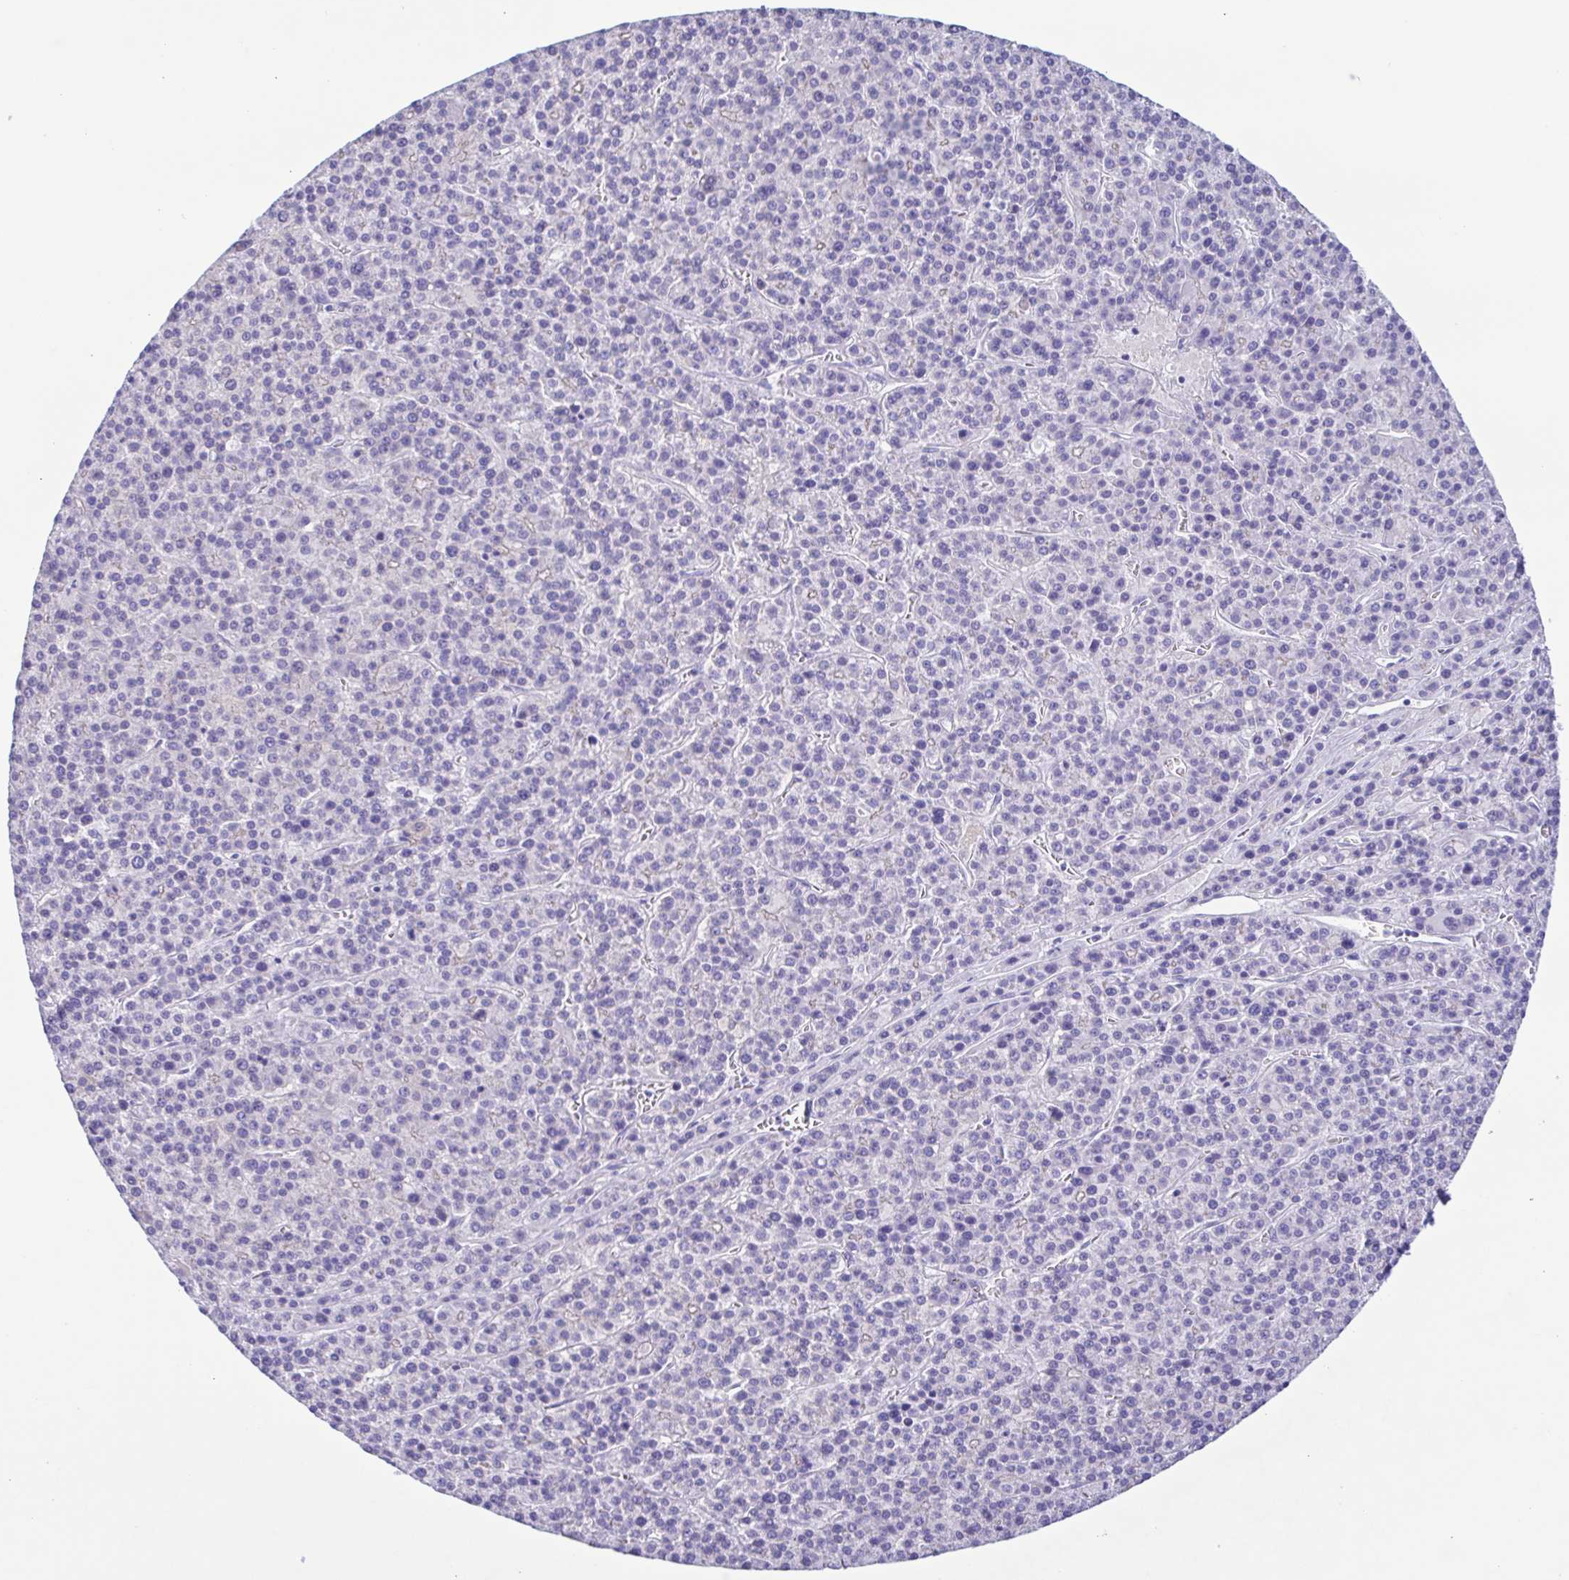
{"staining": {"intensity": "negative", "quantity": "none", "location": "none"}, "tissue": "liver cancer", "cell_type": "Tumor cells", "image_type": "cancer", "snomed": [{"axis": "morphology", "description": "Carcinoma, Hepatocellular, NOS"}, {"axis": "topography", "description": "Liver"}], "caption": "Immunohistochemistry (IHC) image of neoplastic tissue: liver hepatocellular carcinoma stained with DAB displays no significant protein expression in tumor cells.", "gene": "TSPY2", "patient": {"sex": "female", "age": 58}}